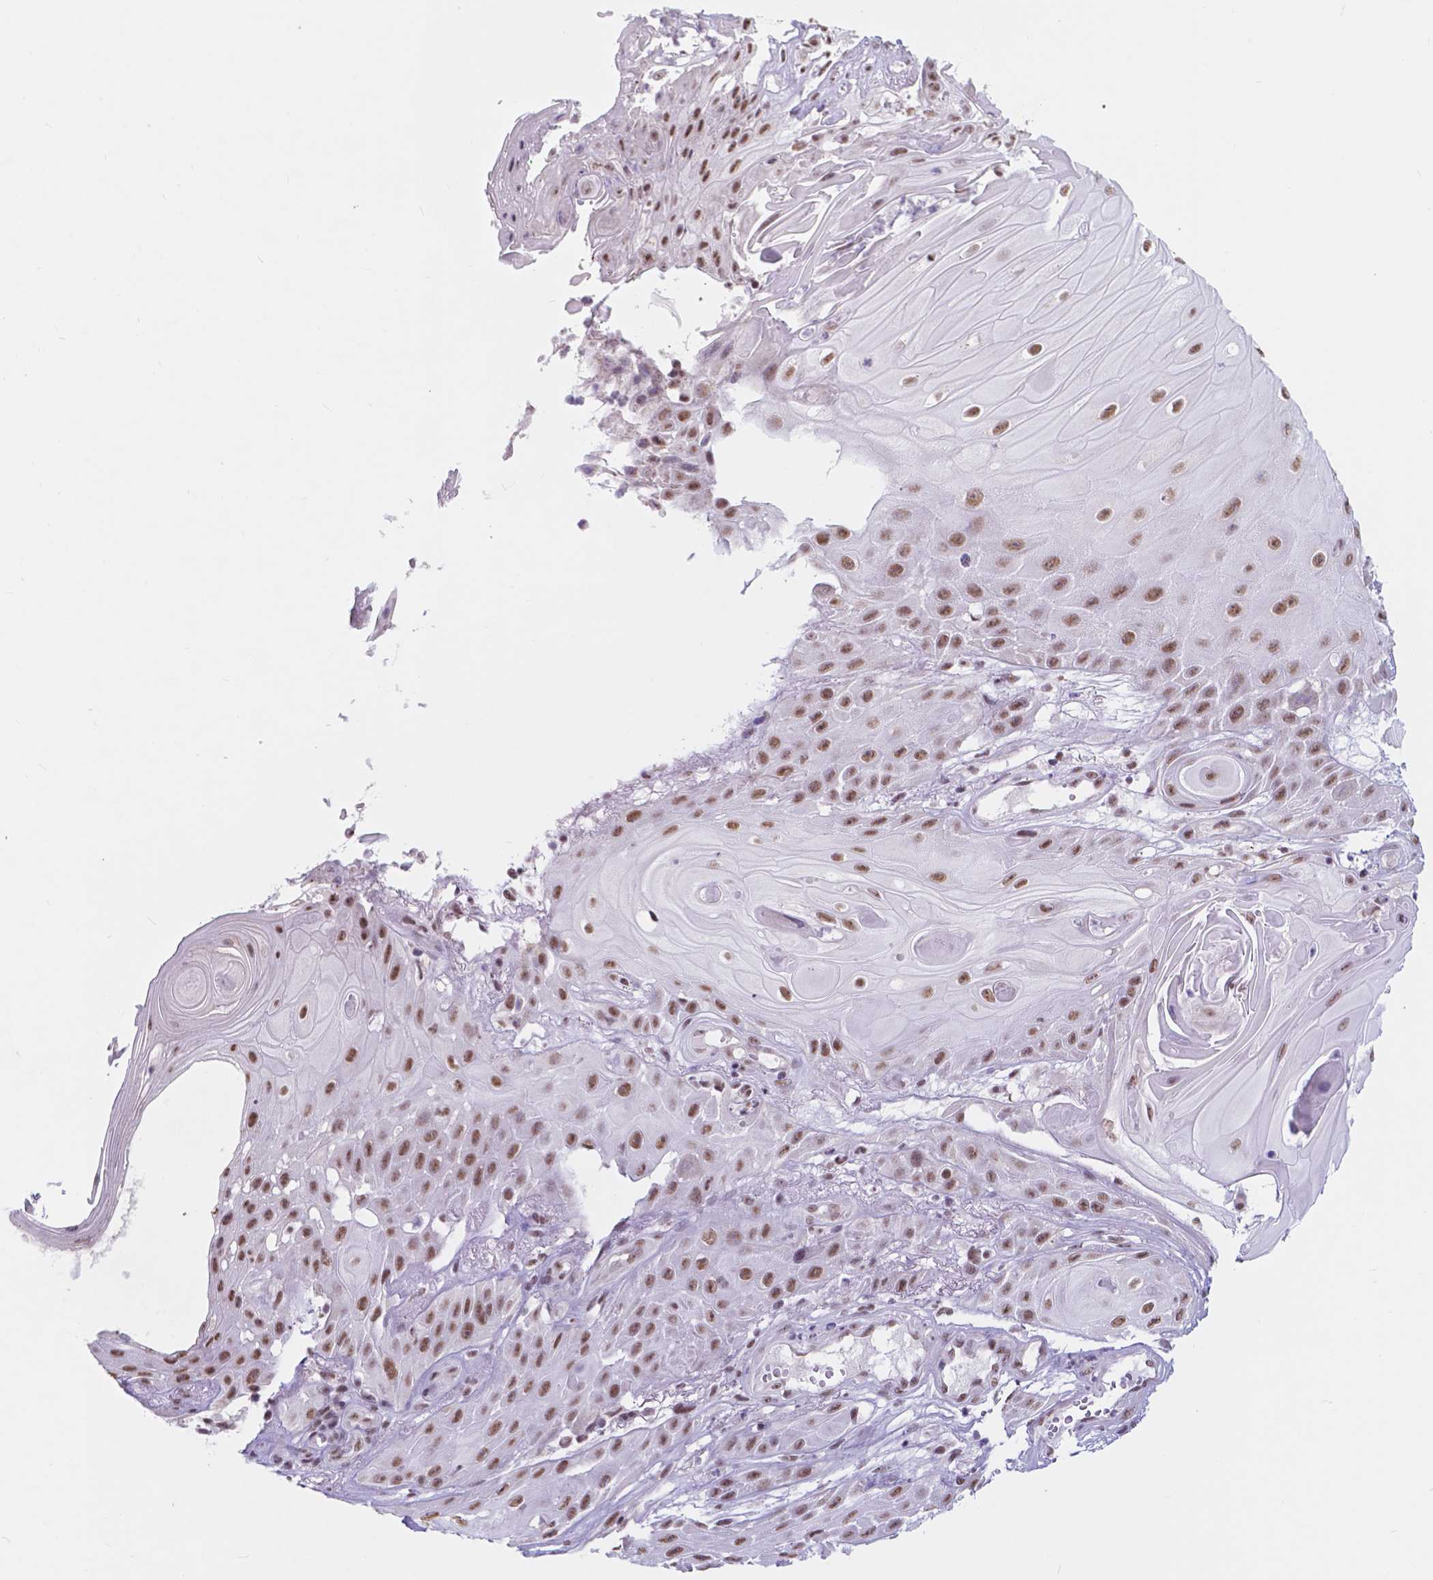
{"staining": {"intensity": "moderate", "quantity": ">75%", "location": "nuclear"}, "tissue": "skin cancer", "cell_type": "Tumor cells", "image_type": "cancer", "snomed": [{"axis": "morphology", "description": "Squamous cell carcinoma, NOS"}, {"axis": "topography", "description": "Skin"}], "caption": "Brown immunohistochemical staining in human skin squamous cell carcinoma reveals moderate nuclear positivity in about >75% of tumor cells.", "gene": "BCAS2", "patient": {"sex": "male", "age": 62}}